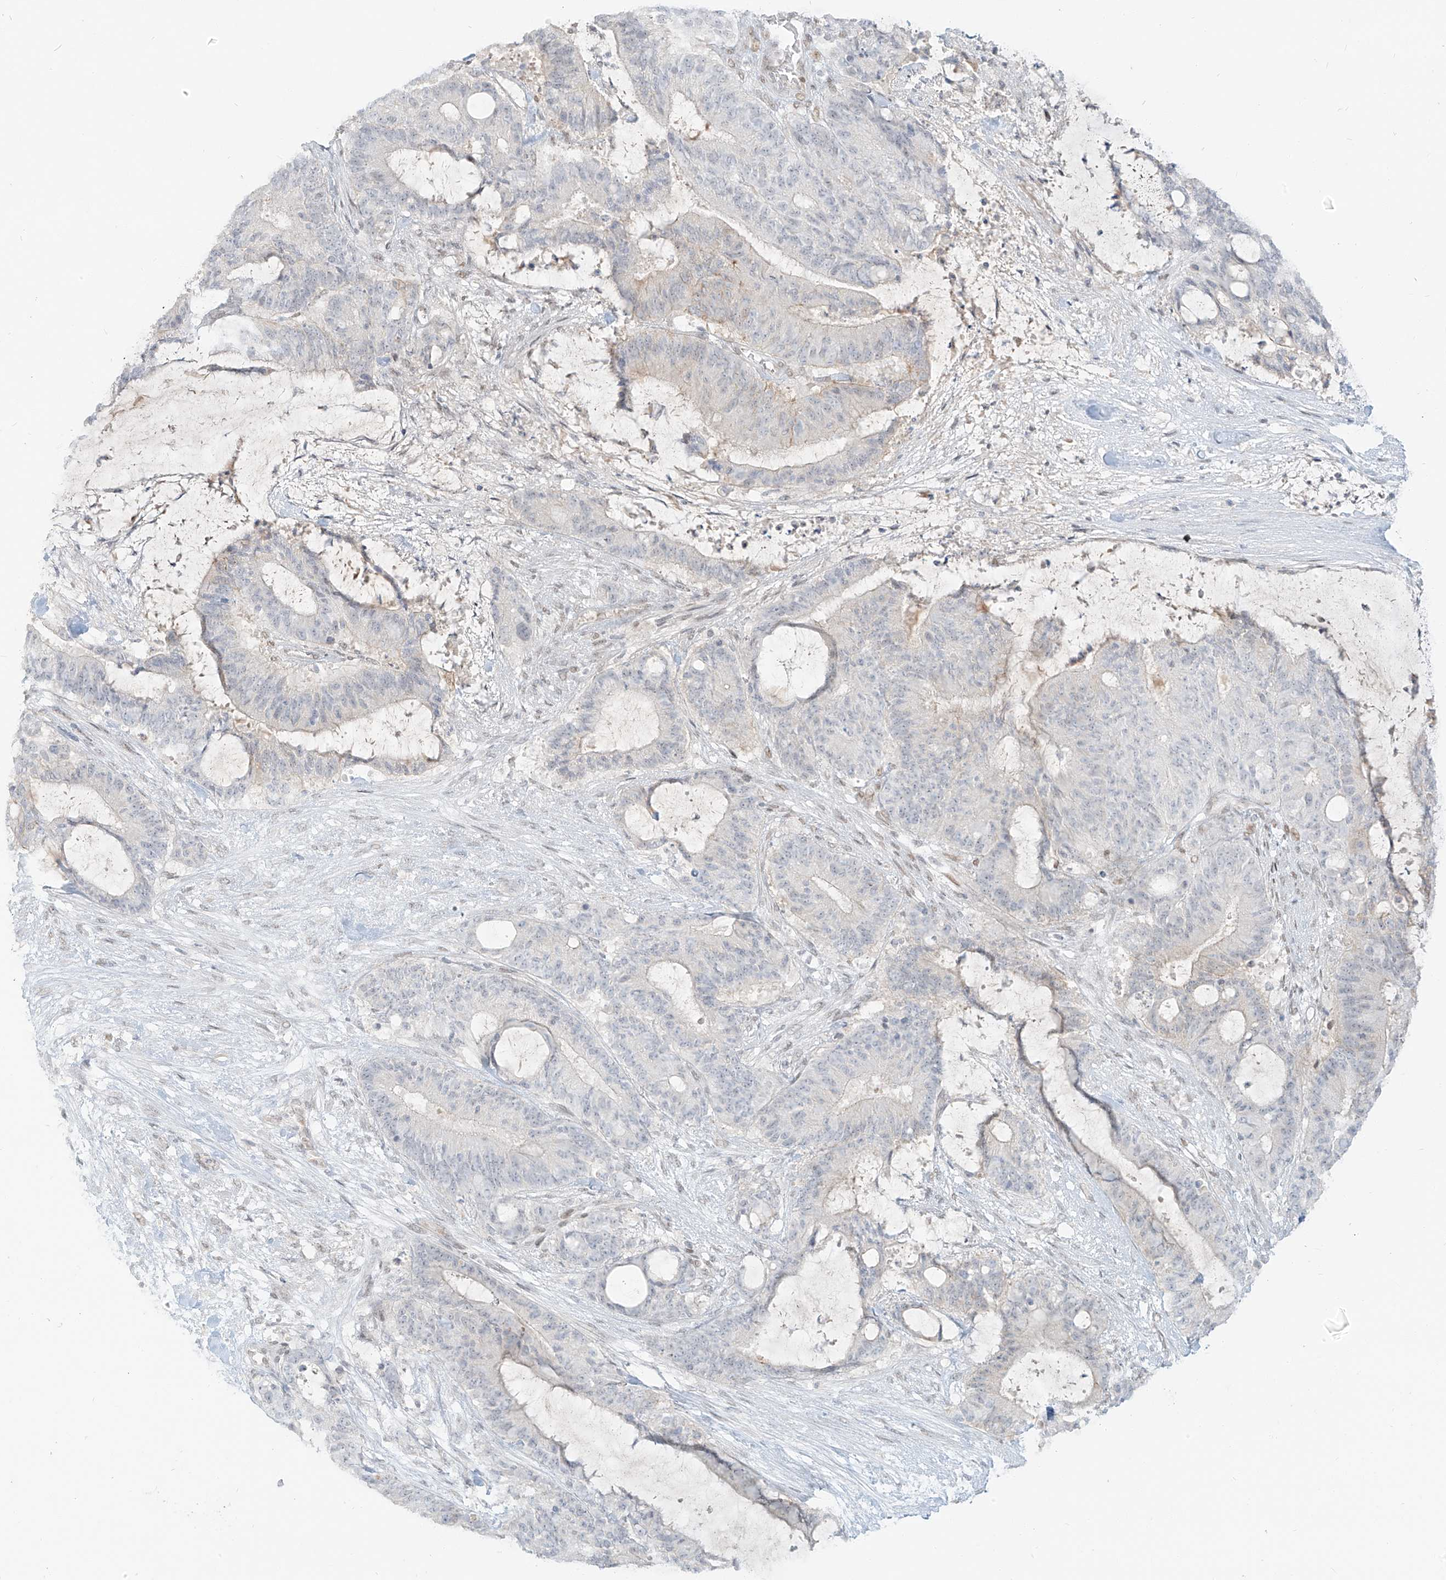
{"staining": {"intensity": "negative", "quantity": "none", "location": "none"}, "tissue": "liver cancer", "cell_type": "Tumor cells", "image_type": "cancer", "snomed": [{"axis": "morphology", "description": "Normal tissue, NOS"}, {"axis": "morphology", "description": "Cholangiocarcinoma"}, {"axis": "topography", "description": "Liver"}, {"axis": "topography", "description": "Peripheral nerve tissue"}], "caption": "Immunohistochemistry image of neoplastic tissue: liver cancer stained with DAB reveals no significant protein positivity in tumor cells.", "gene": "ZNF774", "patient": {"sex": "female", "age": 73}}